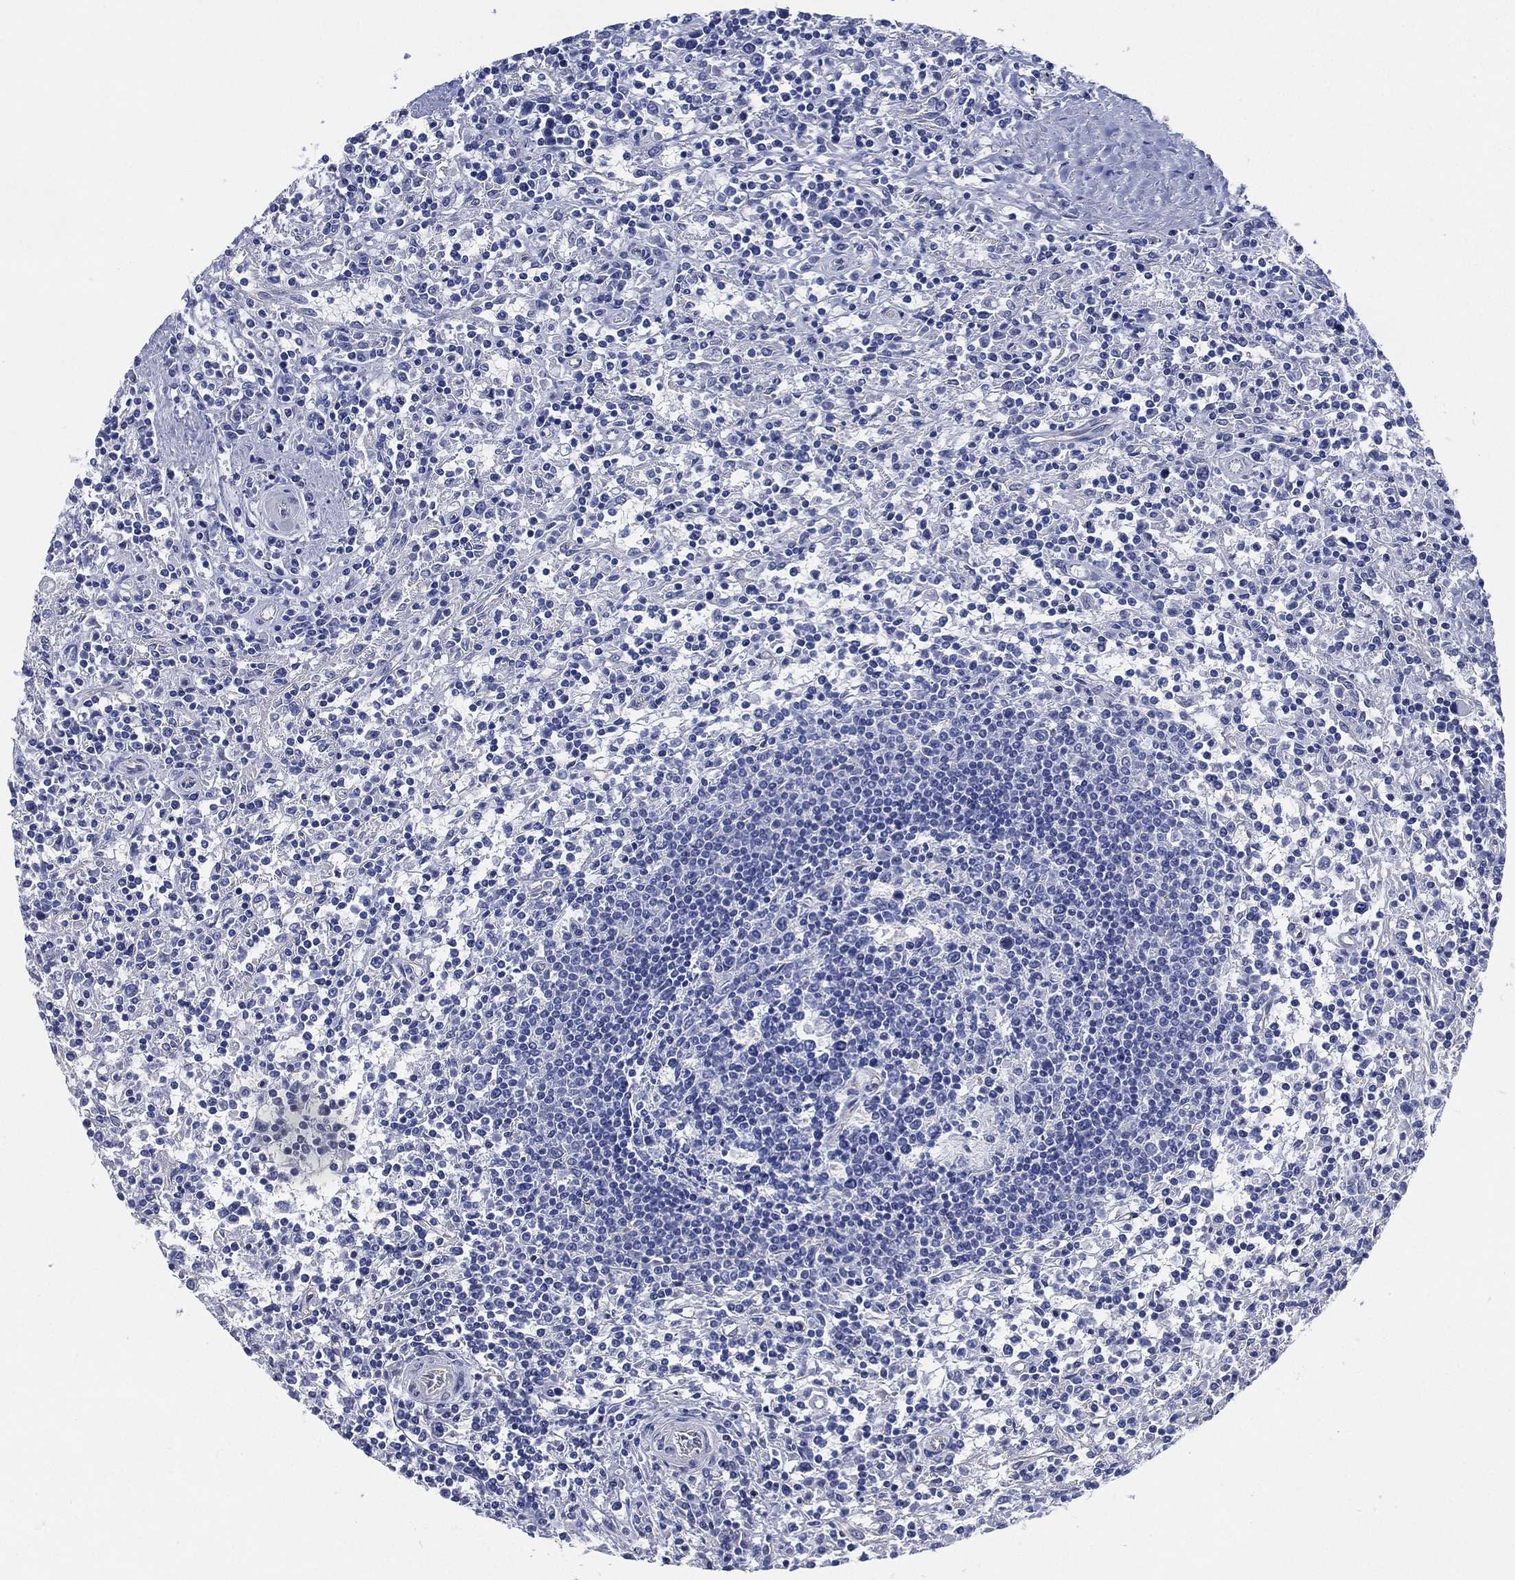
{"staining": {"intensity": "negative", "quantity": "none", "location": "none"}, "tissue": "lymphoma", "cell_type": "Tumor cells", "image_type": "cancer", "snomed": [{"axis": "morphology", "description": "Malignant lymphoma, non-Hodgkin's type, Low grade"}, {"axis": "topography", "description": "Spleen"}], "caption": "DAB (3,3'-diaminobenzidine) immunohistochemical staining of malignant lymphoma, non-Hodgkin's type (low-grade) reveals no significant positivity in tumor cells.", "gene": "CCDC70", "patient": {"sex": "male", "age": 62}}